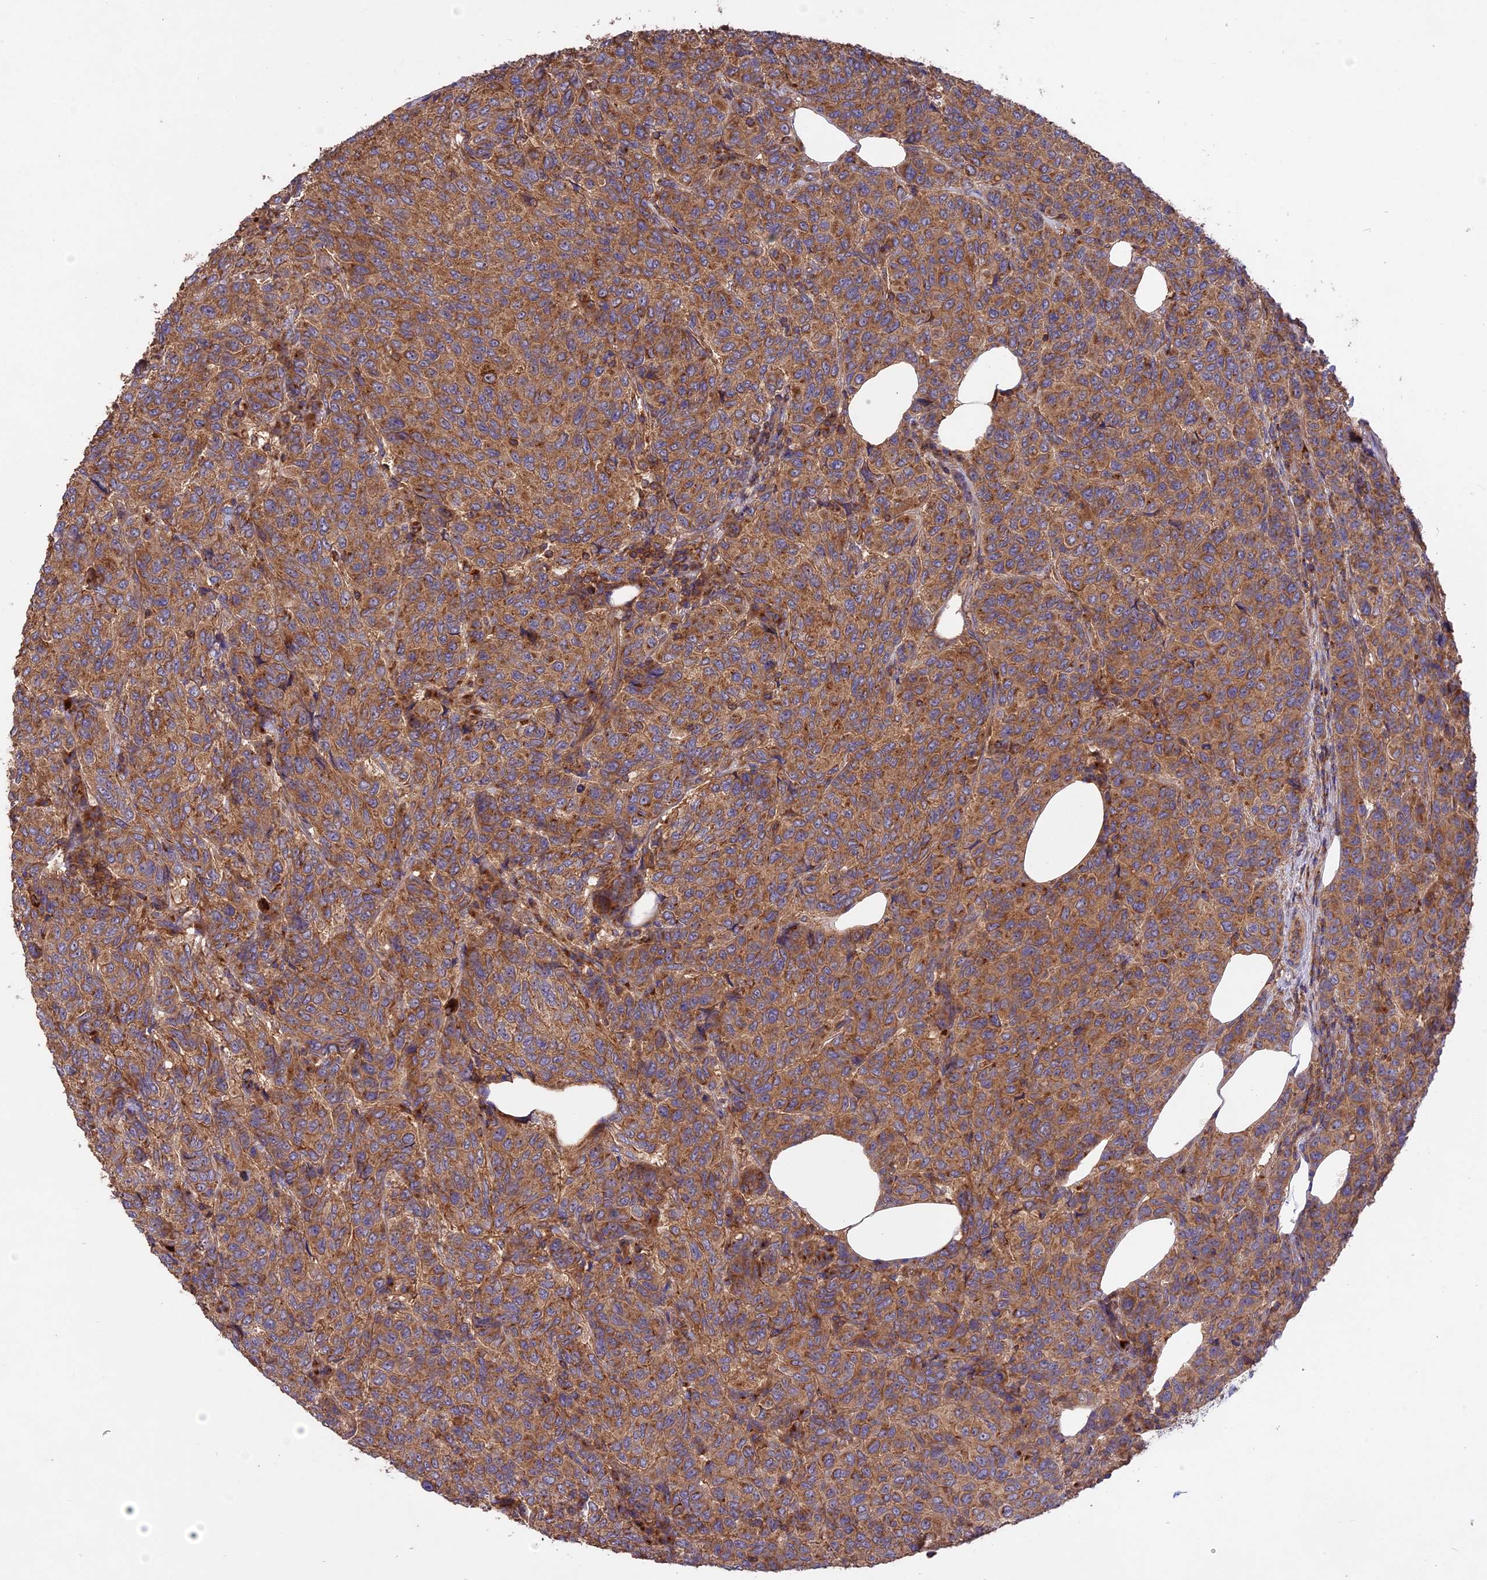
{"staining": {"intensity": "moderate", "quantity": ">75%", "location": "cytoplasmic/membranous"}, "tissue": "breast cancer", "cell_type": "Tumor cells", "image_type": "cancer", "snomed": [{"axis": "morphology", "description": "Duct carcinoma"}, {"axis": "topography", "description": "Breast"}], "caption": "Protein positivity by immunohistochemistry displays moderate cytoplasmic/membranous positivity in about >75% of tumor cells in infiltrating ductal carcinoma (breast).", "gene": "NUDT8", "patient": {"sex": "female", "age": 55}}